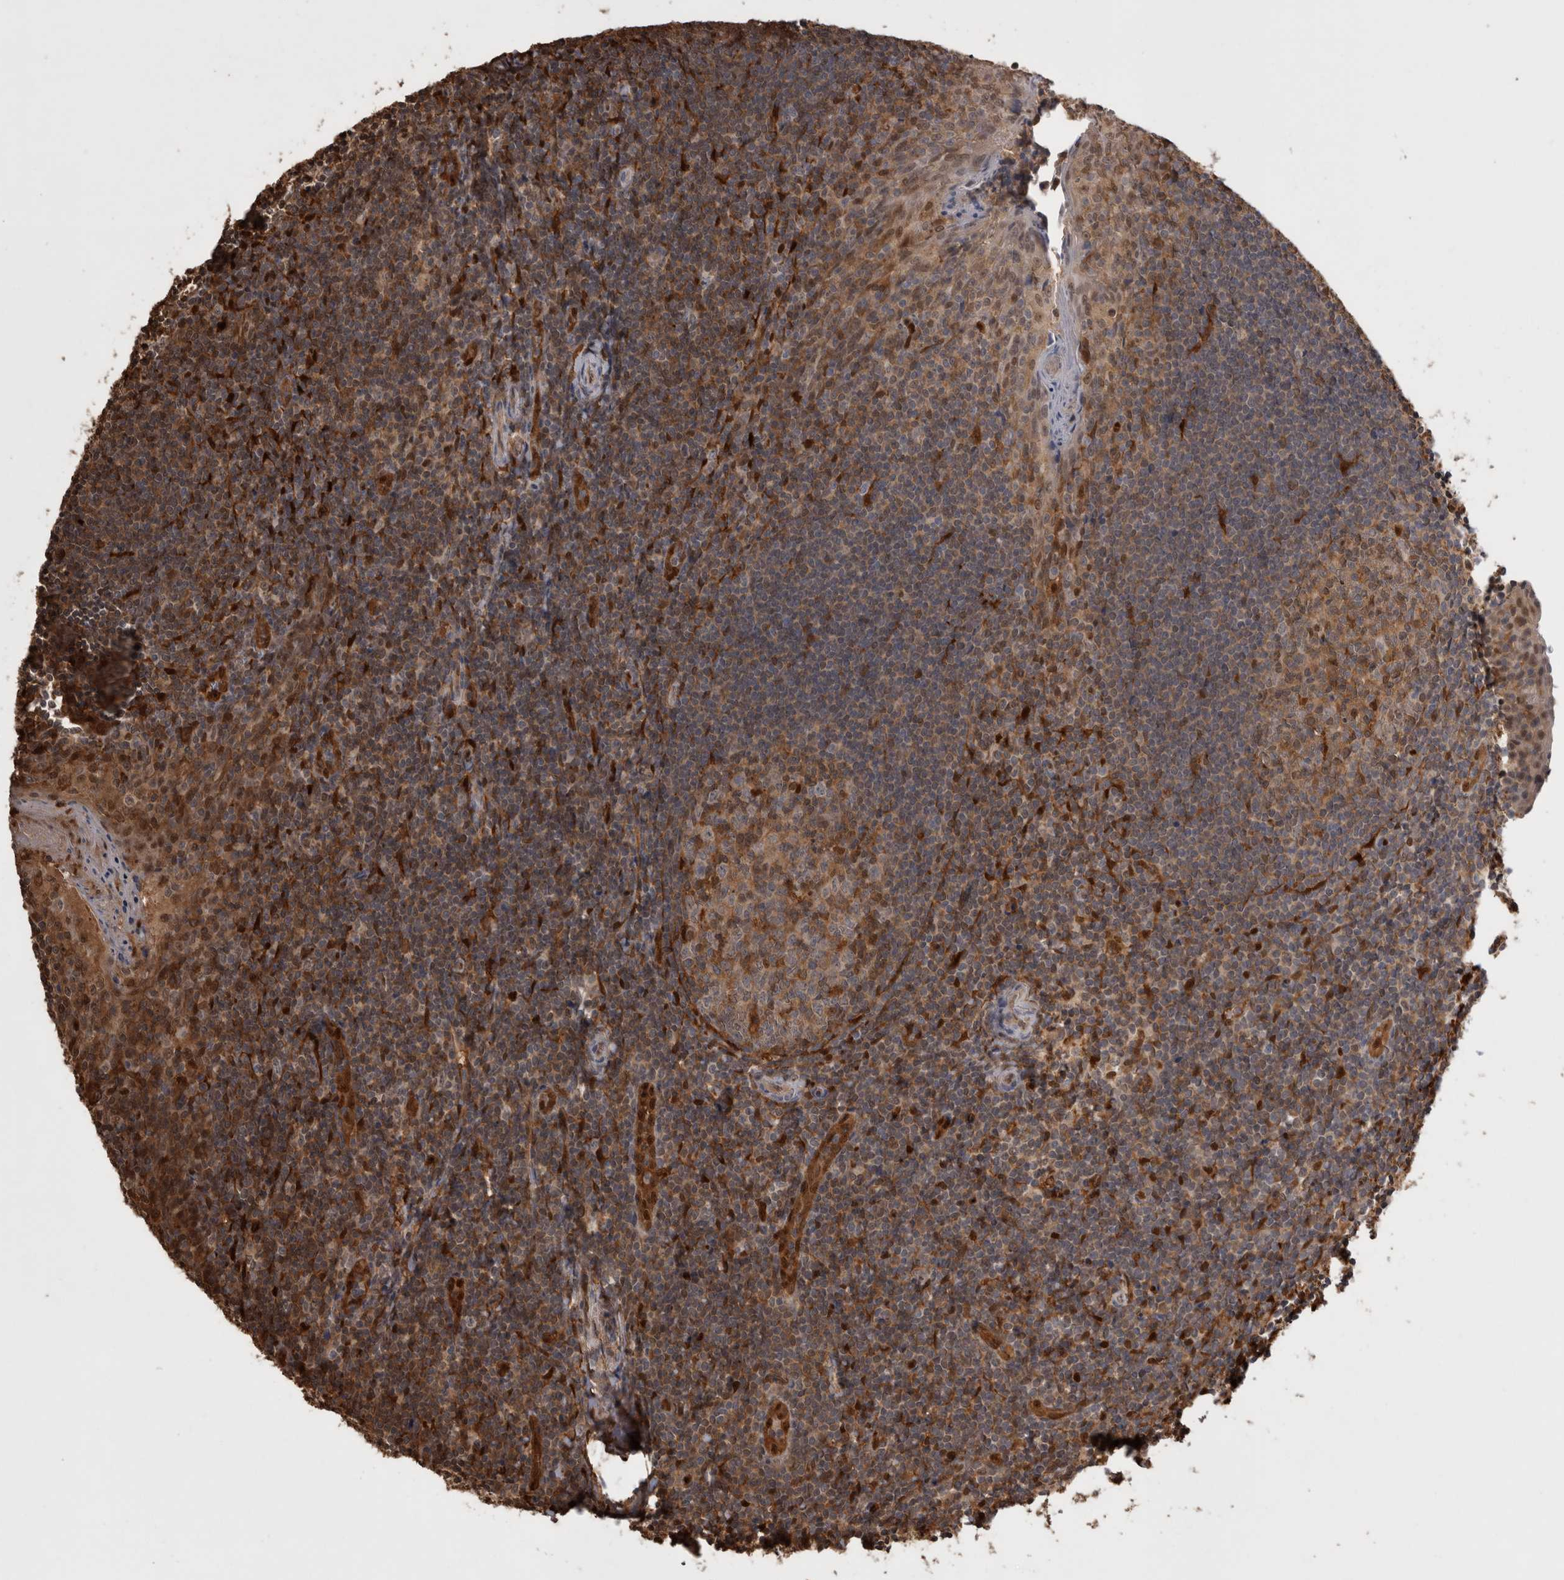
{"staining": {"intensity": "moderate", "quantity": ">75%", "location": "cytoplasmic/membranous"}, "tissue": "tonsil", "cell_type": "Germinal center cells", "image_type": "normal", "snomed": [{"axis": "morphology", "description": "Normal tissue, NOS"}, {"axis": "topography", "description": "Tonsil"}], "caption": "Immunohistochemistry (IHC) image of normal tonsil: tonsil stained using immunohistochemistry (IHC) exhibits medium levels of moderate protein expression localized specifically in the cytoplasmic/membranous of germinal center cells, appearing as a cytoplasmic/membranous brown color.", "gene": "LXN", "patient": {"sex": "male", "age": 27}}